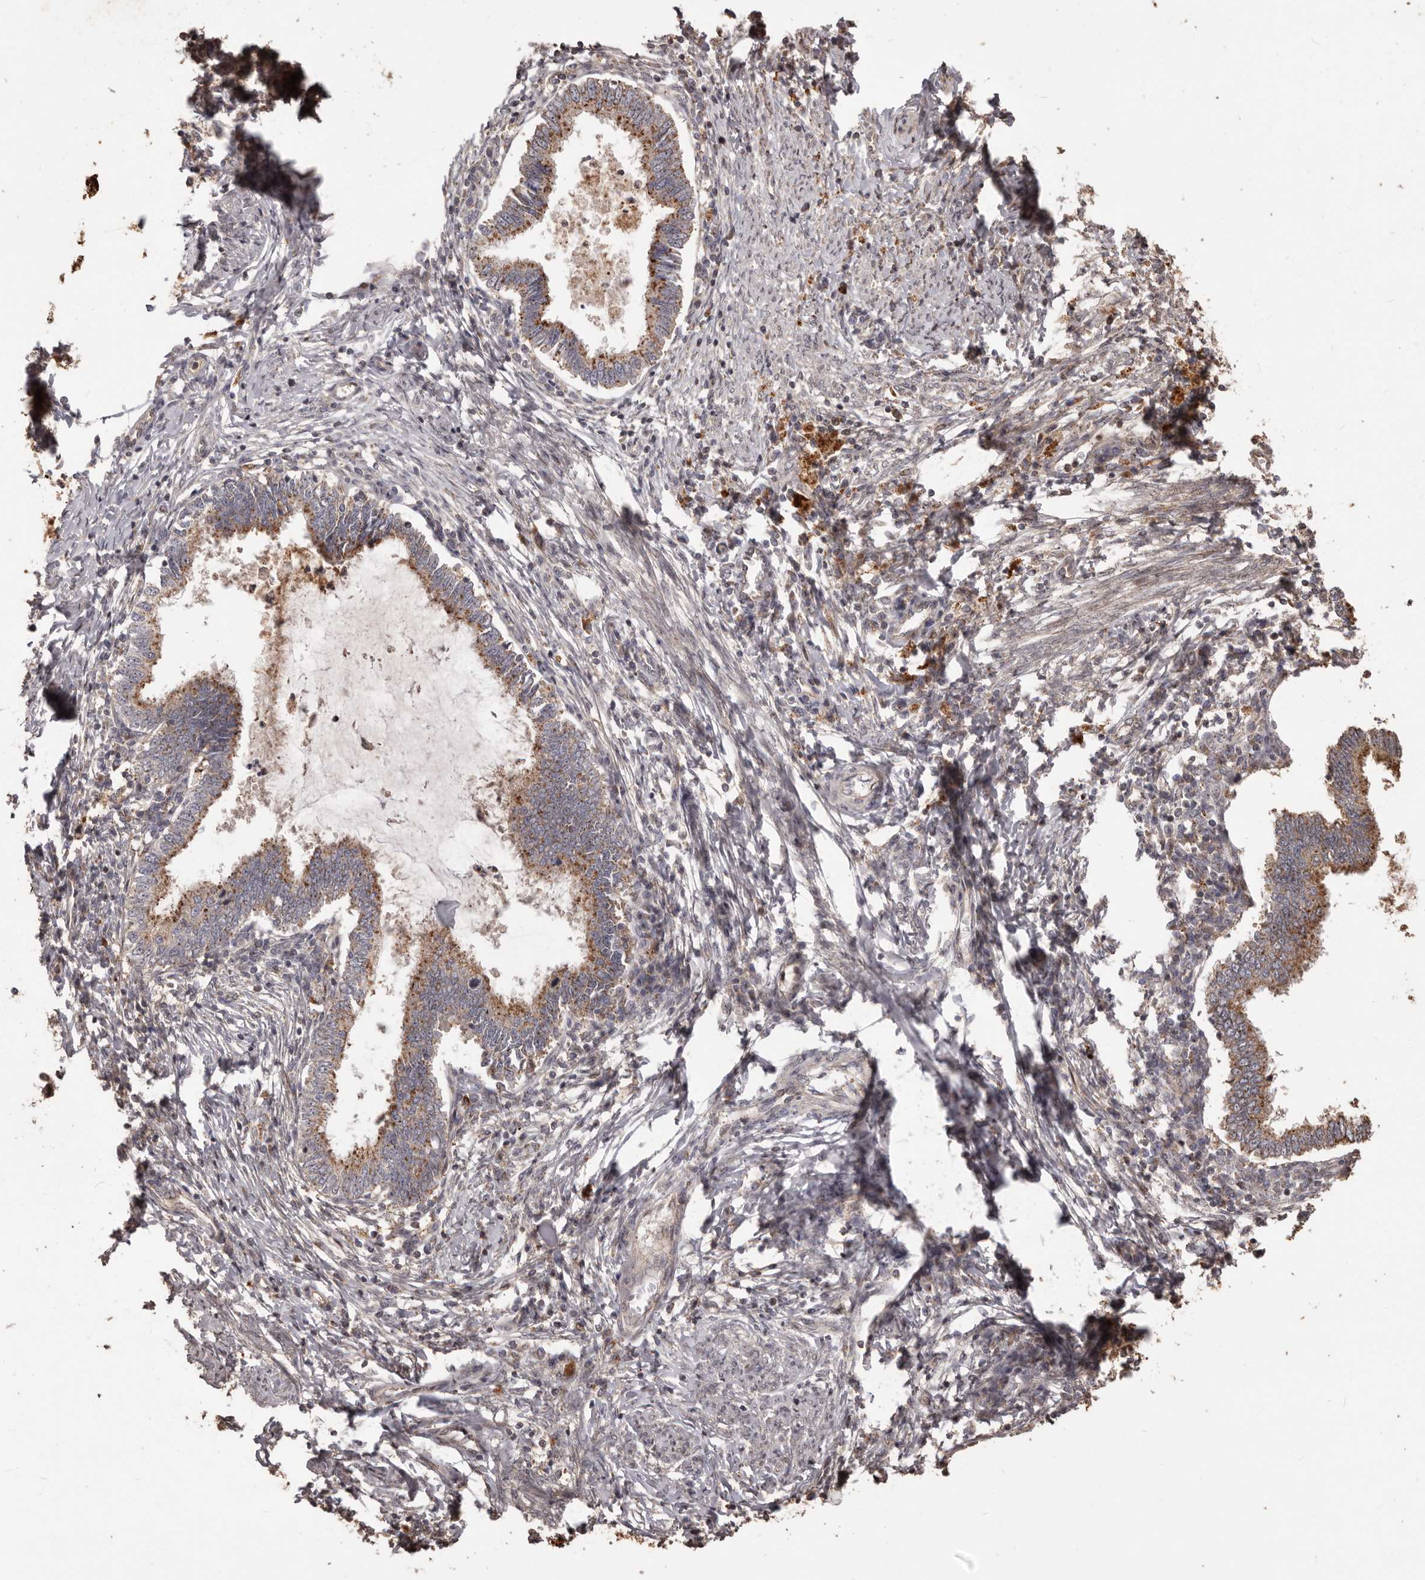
{"staining": {"intensity": "moderate", "quantity": ">75%", "location": "cytoplasmic/membranous"}, "tissue": "cervical cancer", "cell_type": "Tumor cells", "image_type": "cancer", "snomed": [{"axis": "morphology", "description": "Adenocarcinoma, NOS"}, {"axis": "topography", "description": "Cervix"}], "caption": "Human adenocarcinoma (cervical) stained for a protein (brown) displays moderate cytoplasmic/membranous positive positivity in about >75% of tumor cells.", "gene": "MTO1", "patient": {"sex": "female", "age": 36}}